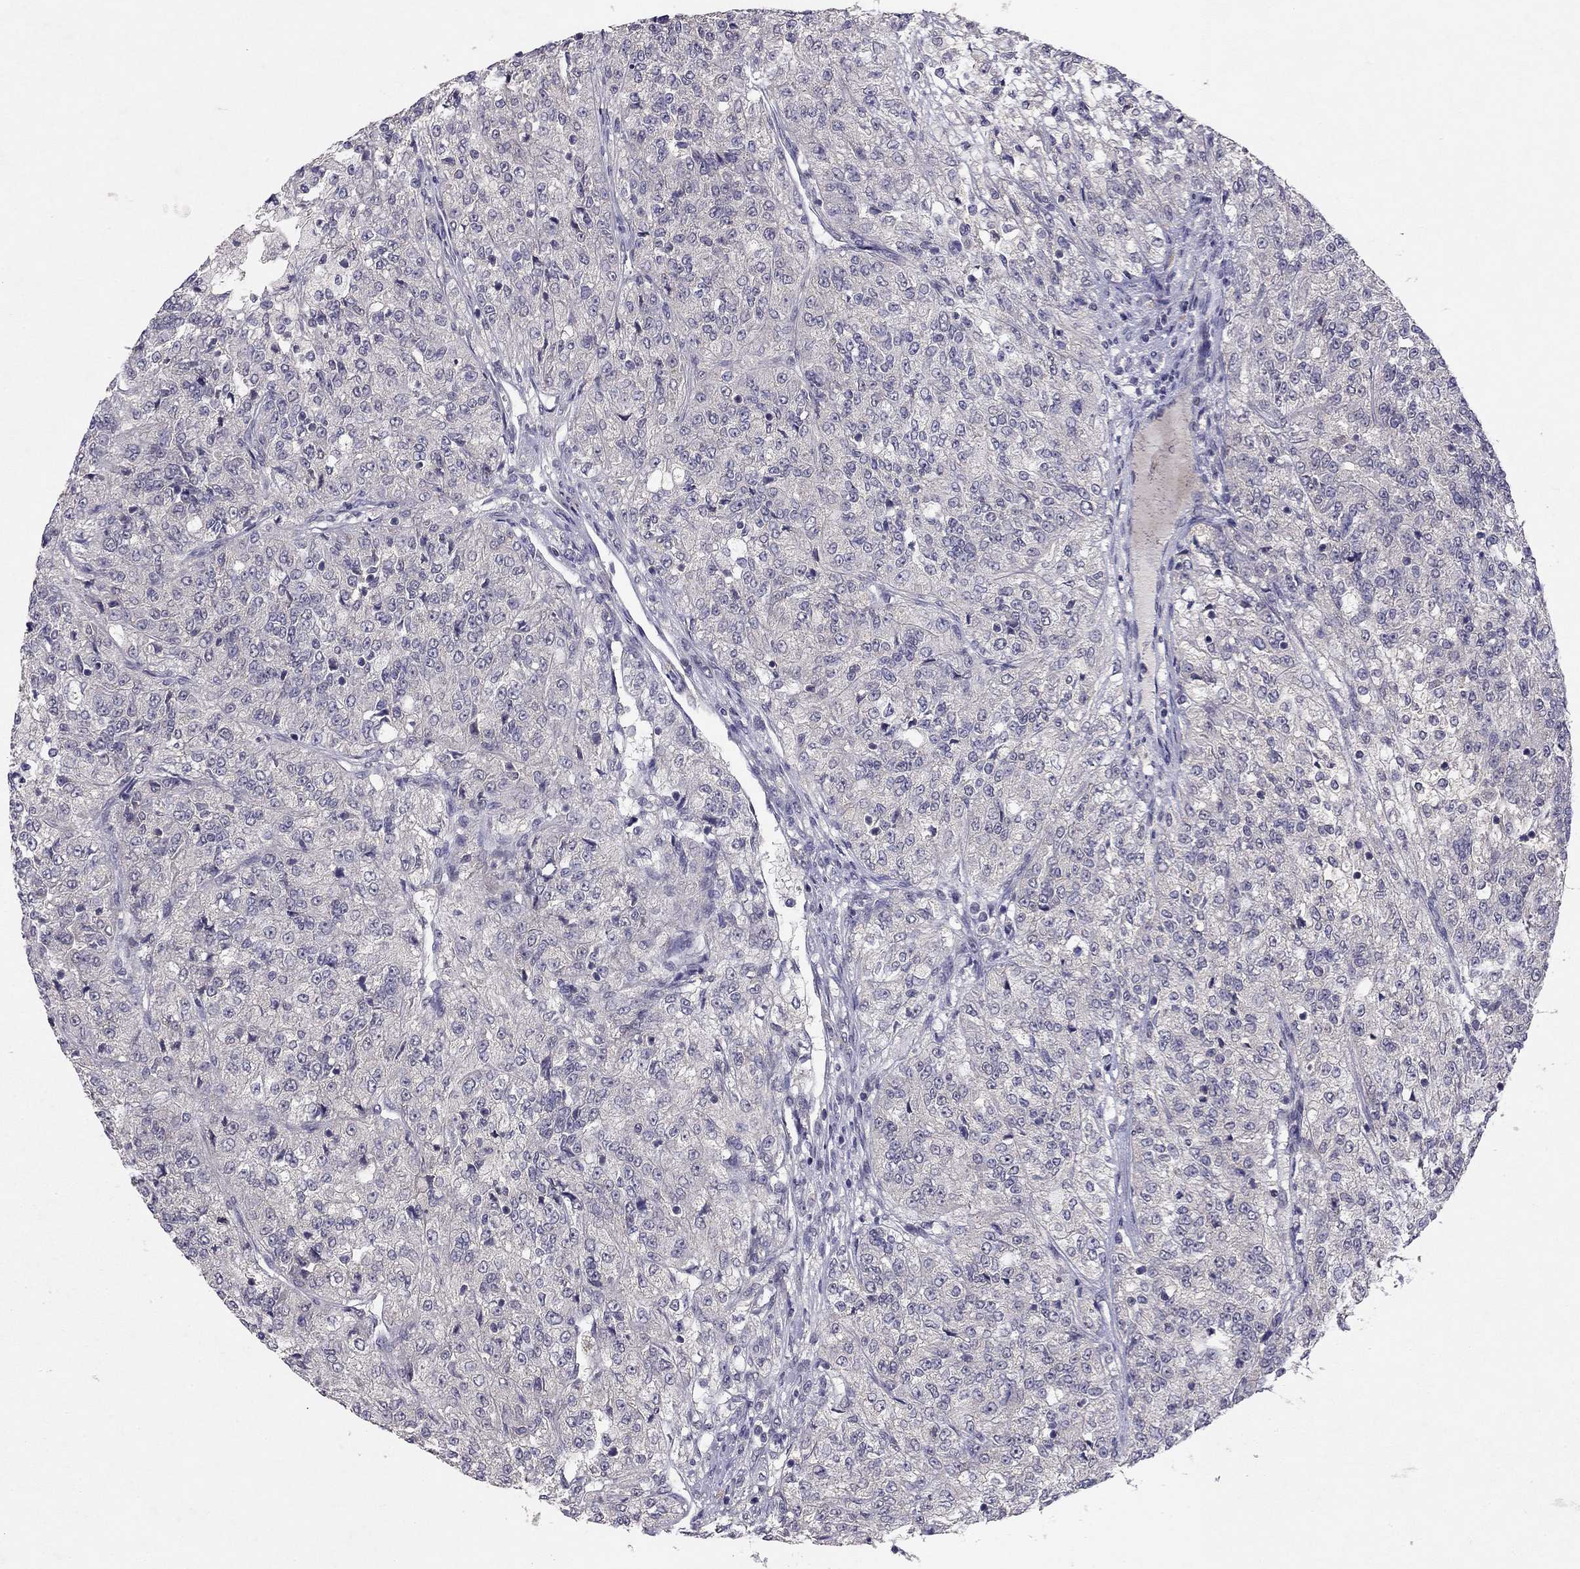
{"staining": {"intensity": "negative", "quantity": "none", "location": "none"}, "tissue": "renal cancer", "cell_type": "Tumor cells", "image_type": "cancer", "snomed": [{"axis": "morphology", "description": "Adenocarcinoma, NOS"}, {"axis": "topography", "description": "Kidney"}], "caption": "Immunohistochemical staining of renal cancer reveals no significant expression in tumor cells.", "gene": "ESR2", "patient": {"sex": "female", "age": 63}}